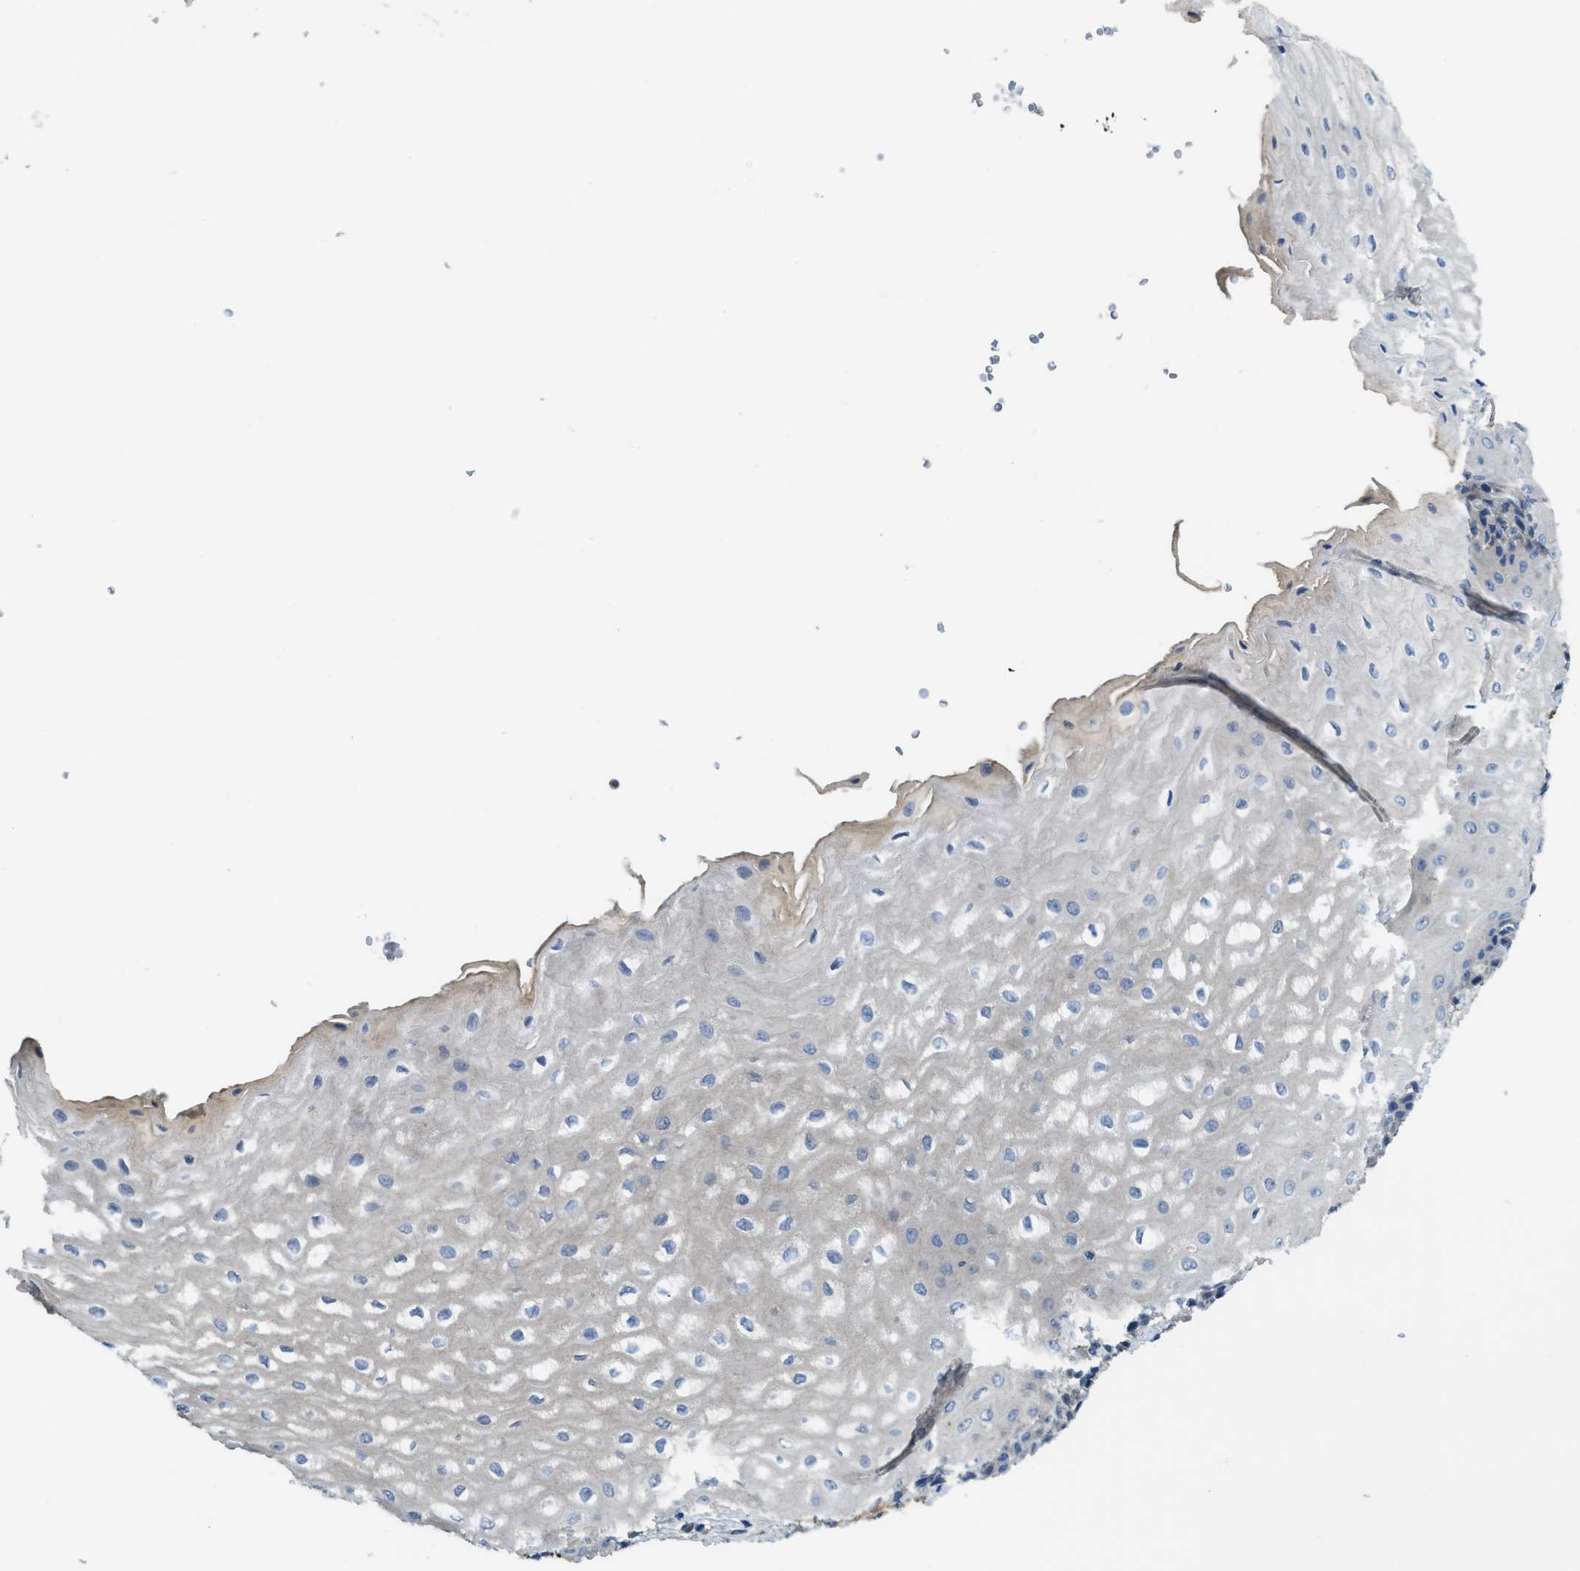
{"staining": {"intensity": "weak", "quantity": "<25%", "location": "cytoplasmic/membranous"}, "tissue": "esophagus", "cell_type": "Squamous epithelial cells", "image_type": "normal", "snomed": [{"axis": "morphology", "description": "Normal tissue, NOS"}, {"axis": "topography", "description": "Esophagus"}], "caption": "Immunohistochemistry (IHC) of benign human esophagus displays no expression in squamous epithelial cells. (Brightfield microscopy of DAB (3,3'-diaminobenzidine) immunohistochemistry (IHC) at high magnification).", "gene": "BMPR1A", "patient": {"sex": "male", "age": 54}}